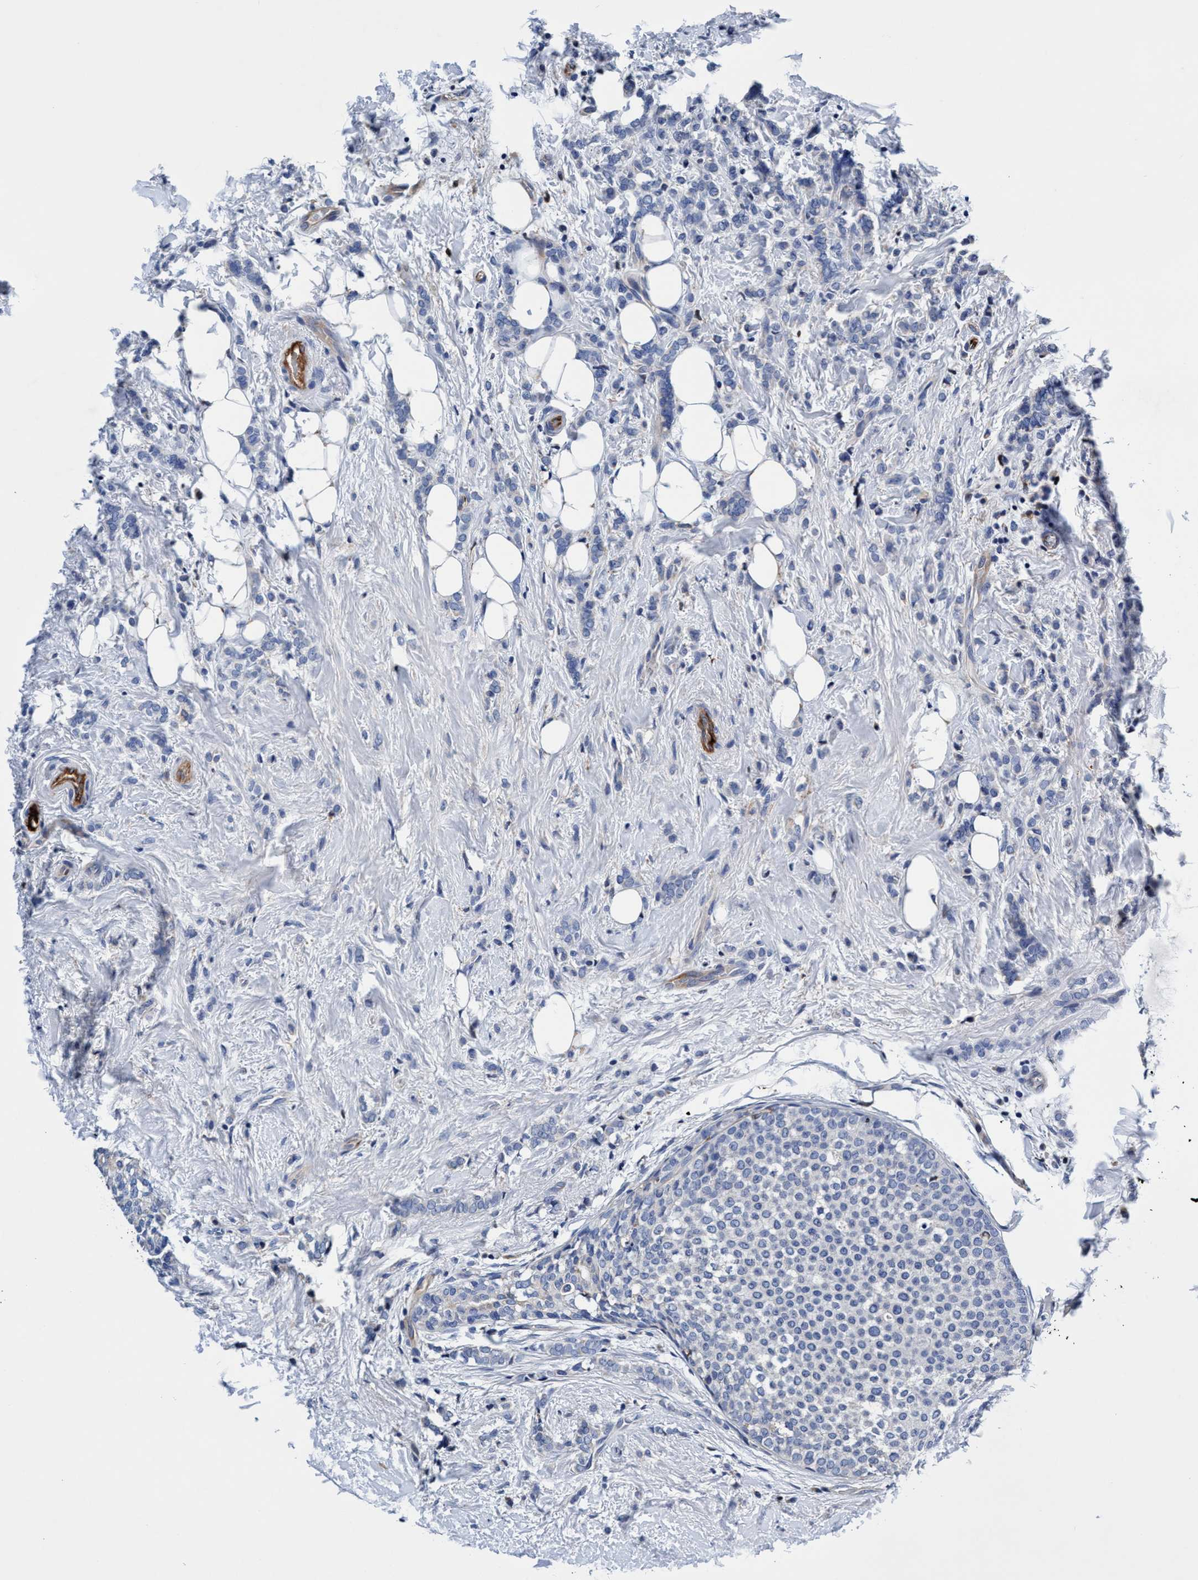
{"staining": {"intensity": "negative", "quantity": "none", "location": "none"}, "tissue": "breast cancer", "cell_type": "Tumor cells", "image_type": "cancer", "snomed": [{"axis": "morphology", "description": "Lobular carcinoma"}, {"axis": "topography", "description": "Breast"}], "caption": "Immunohistochemical staining of lobular carcinoma (breast) demonstrates no significant expression in tumor cells.", "gene": "UBALD2", "patient": {"sex": "female", "age": 50}}